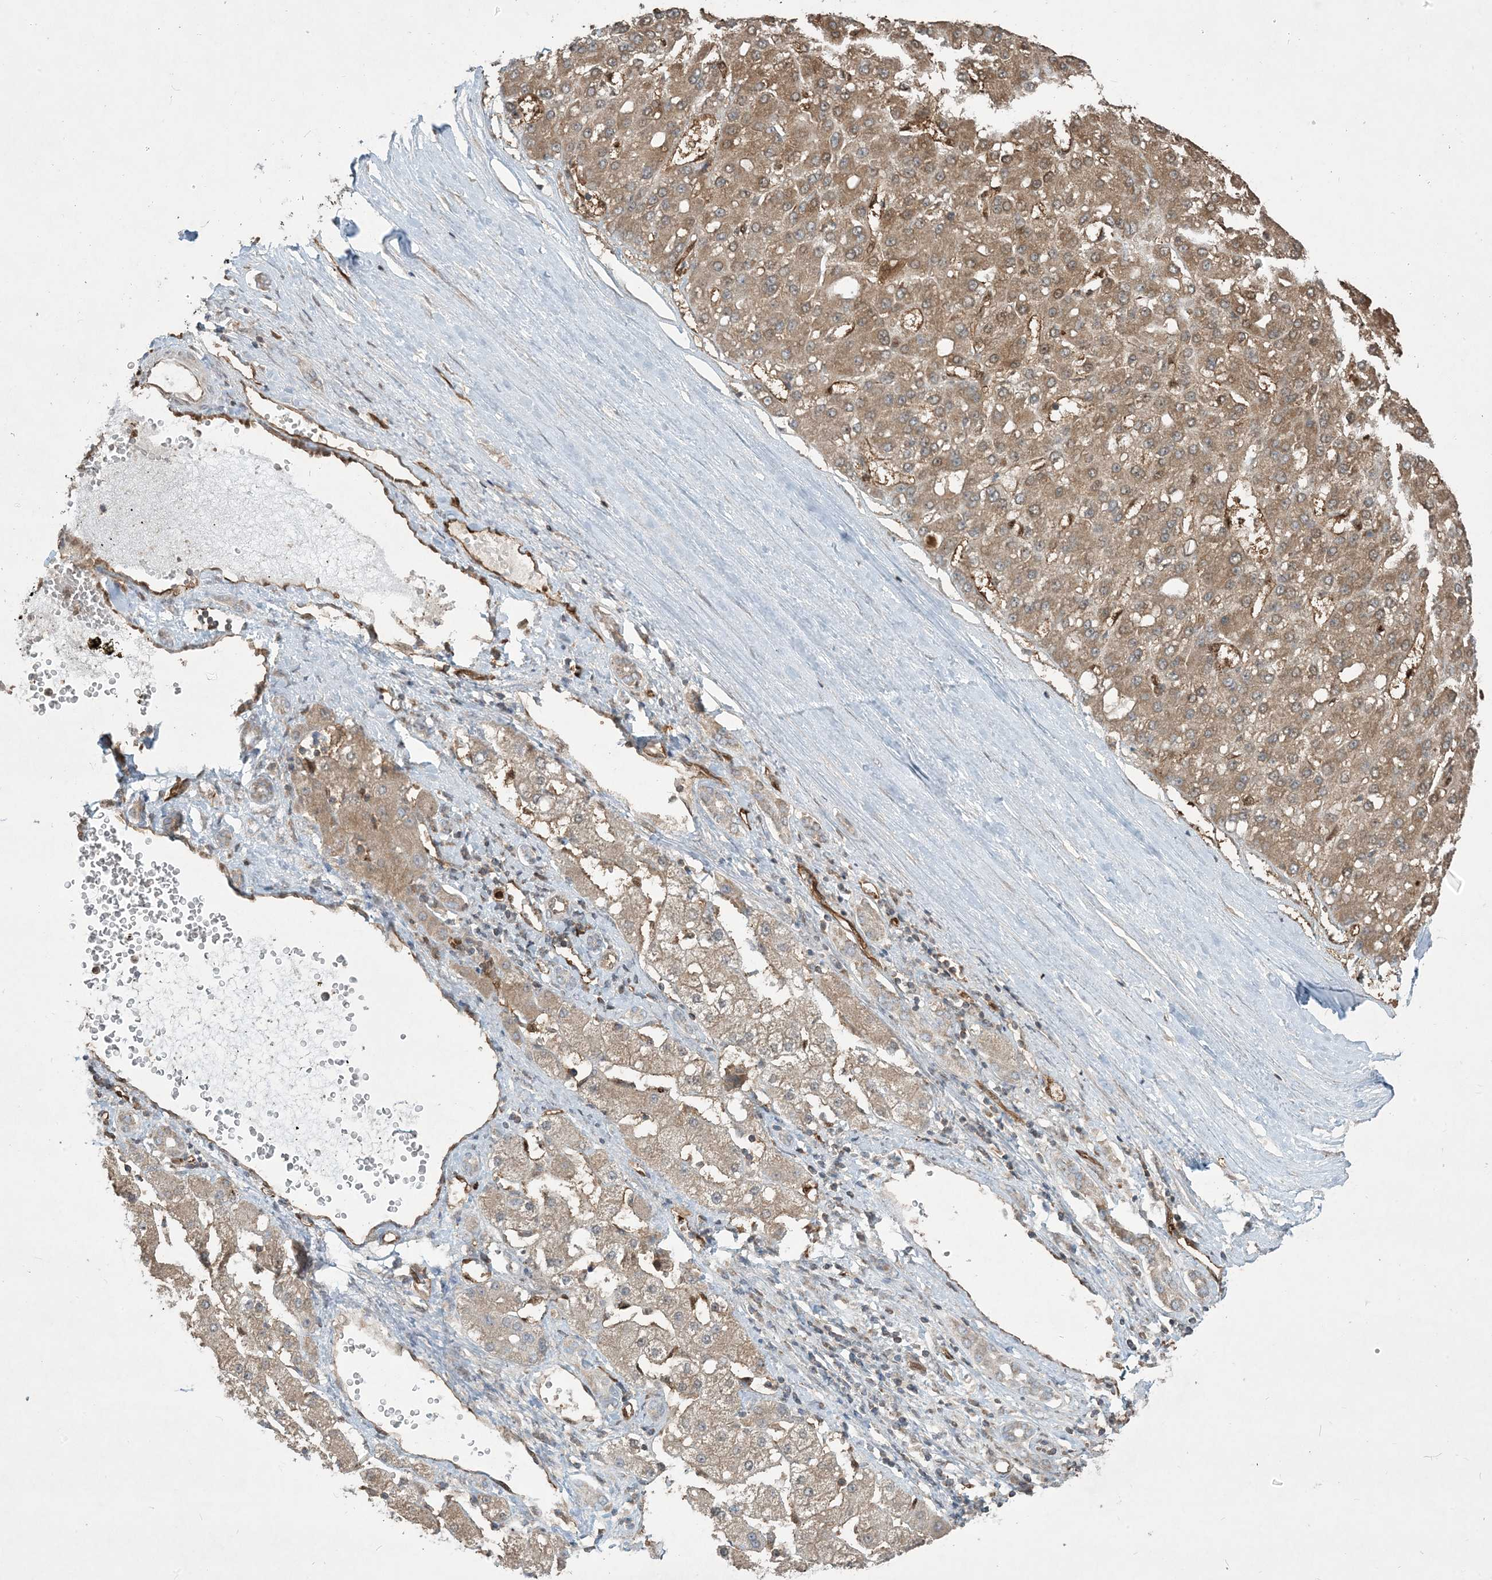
{"staining": {"intensity": "moderate", "quantity": ">75%", "location": "cytoplasmic/membranous"}, "tissue": "liver cancer", "cell_type": "Tumor cells", "image_type": "cancer", "snomed": [{"axis": "morphology", "description": "Carcinoma, Hepatocellular, NOS"}, {"axis": "topography", "description": "Liver"}], "caption": "DAB (3,3'-diaminobenzidine) immunohistochemical staining of liver cancer (hepatocellular carcinoma) shows moderate cytoplasmic/membranous protein expression in about >75% of tumor cells.", "gene": "PPM1F", "patient": {"sex": "male", "age": 67}}